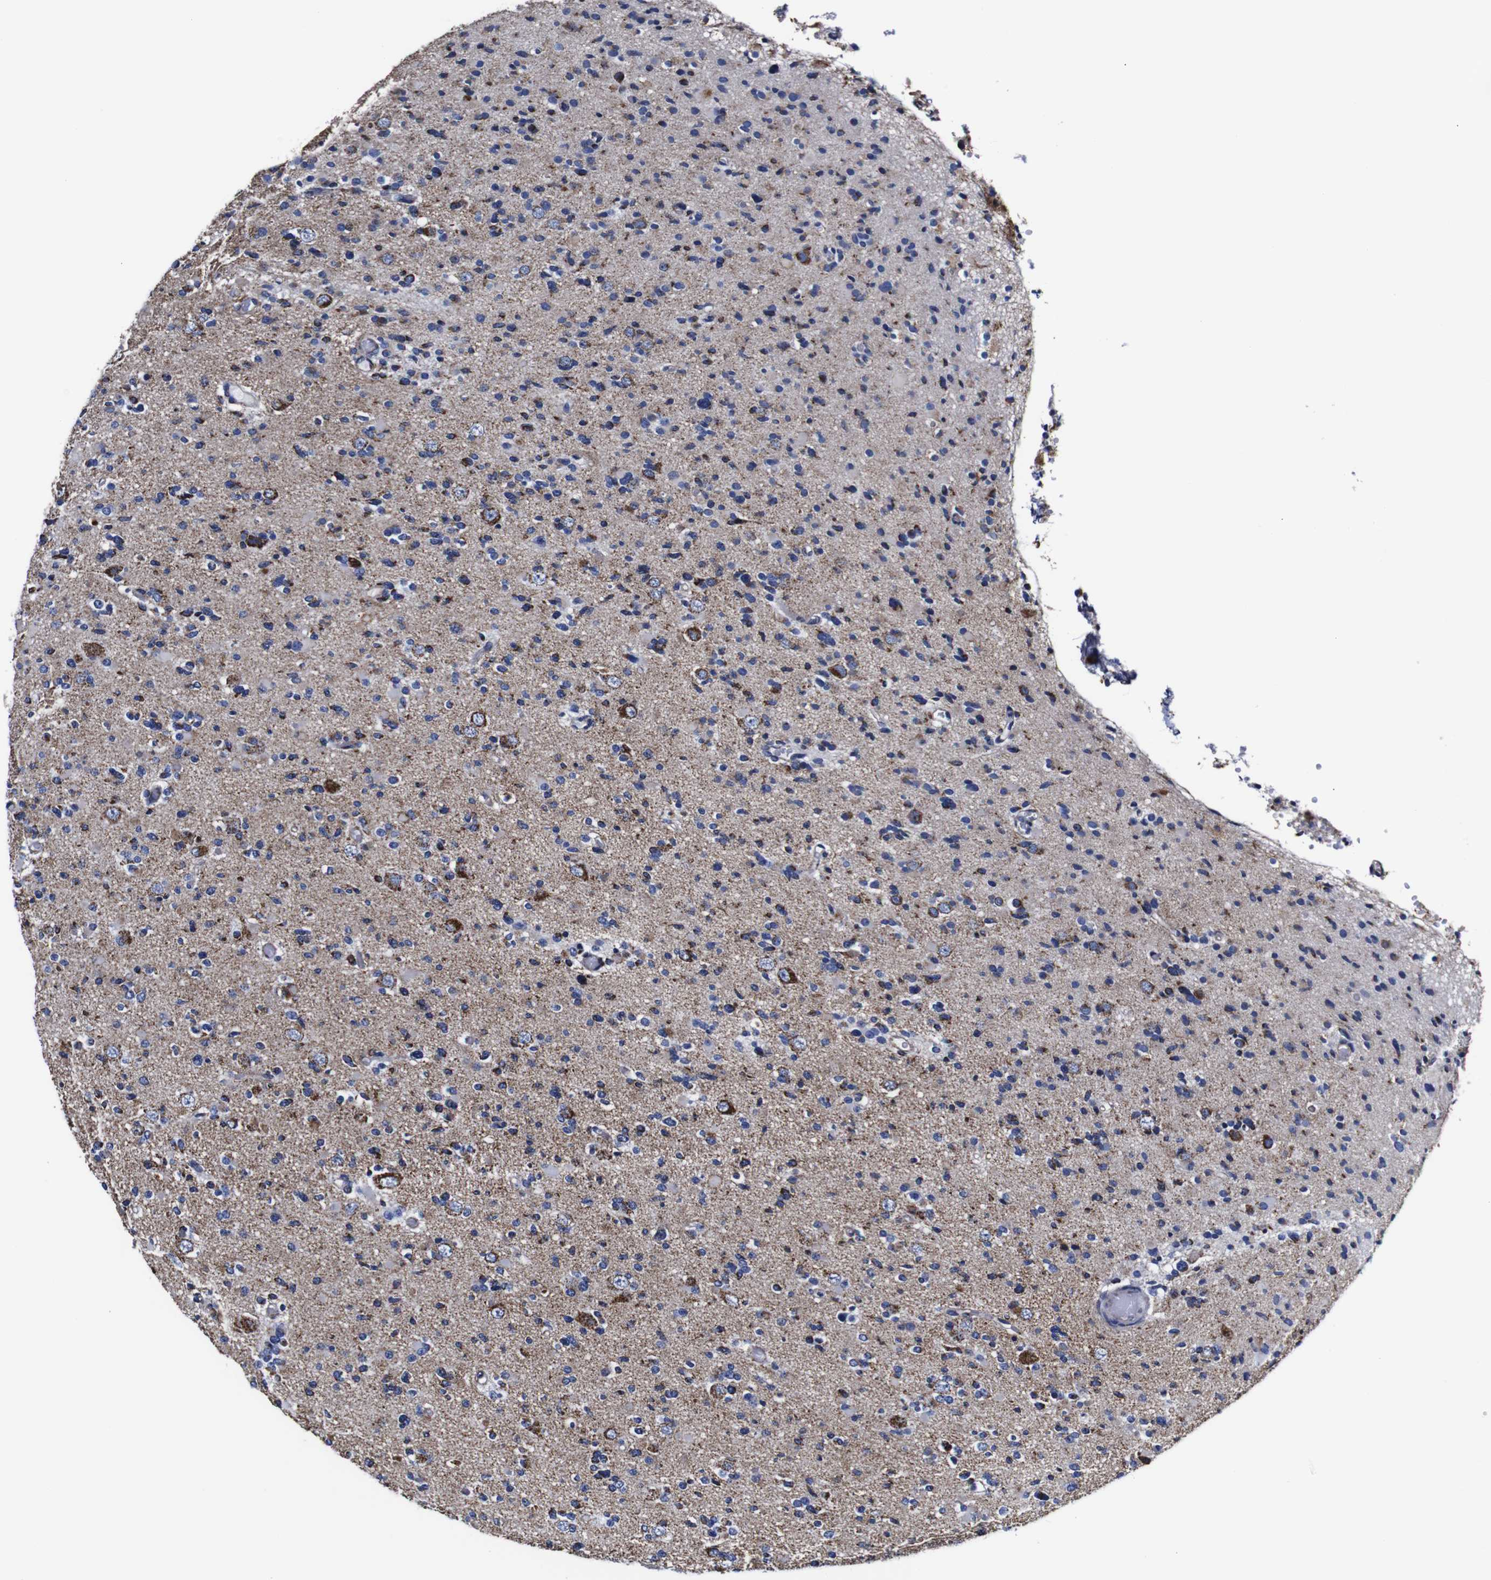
{"staining": {"intensity": "moderate", "quantity": "25%-75%", "location": "cytoplasmic/membranous"}, "tissue": "glioma", "cell_type": "Tumor cells", "image_type": "cancer", "snomed": [{"axis": "morphology", "description": "Glioma, malignant, Low grade"}, {"axis": "topography", "description": "Brain"}], "caption": "This photomicrograph reveals immunohistochemistry staining of glioma, with medium moderate cytoplasmic/membranous expression in approximately 25%-75% of tumor cells.", "gene": "FKBP9", "patient": {"sex": "female", "age": 22}}